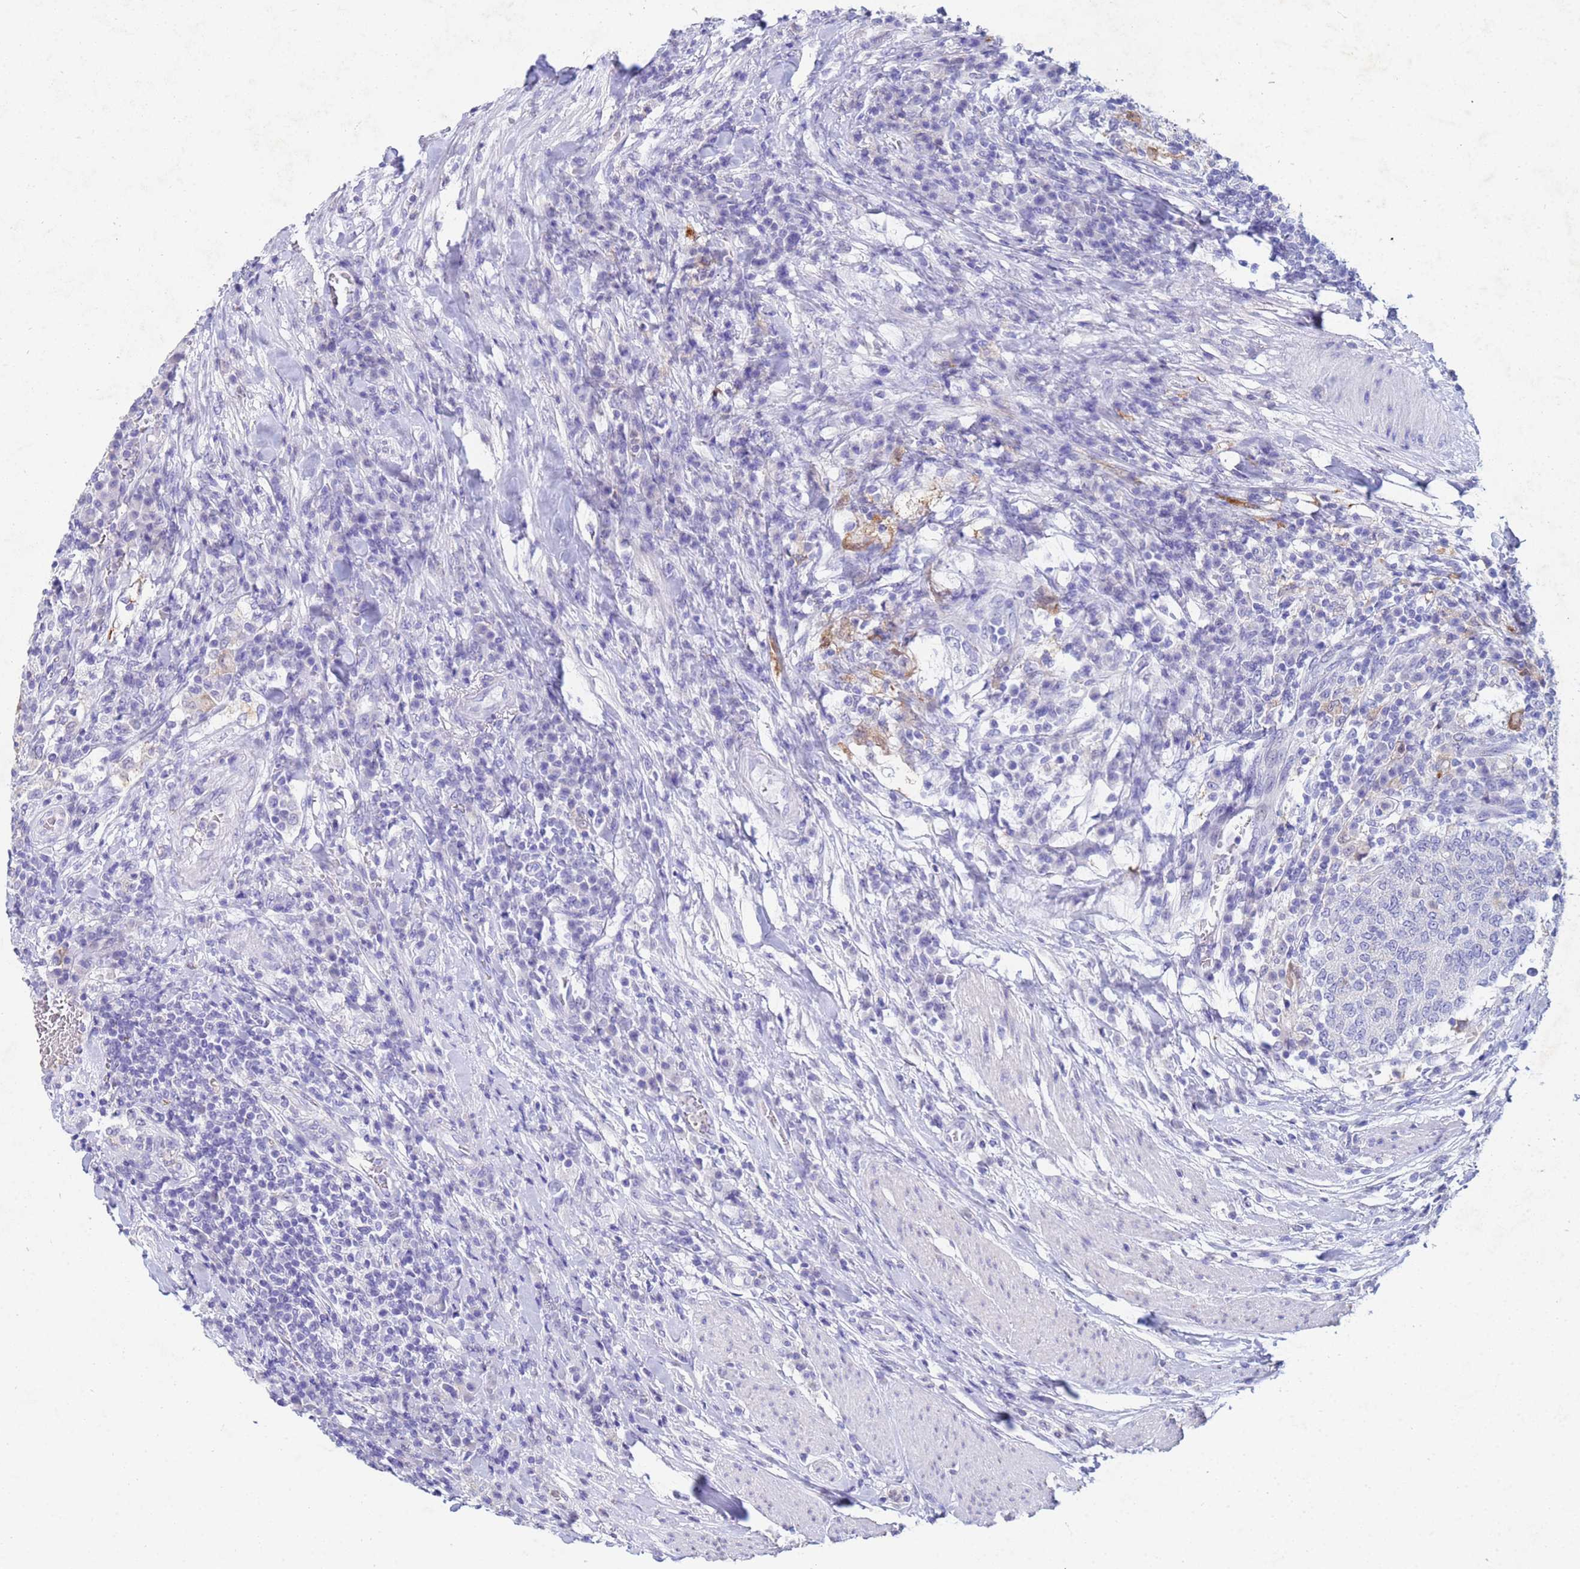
{"staining": {"intensity": "negative", "quantity": "none", "location": "none"}, "tissue": "colorectal cancer", "cell_type": "Tumor cells", "image_type": "cancer", "snomed": [{"axis": "morphology", "description": "Adenocarcinoma, NOS"}, {"axis": "topography", "description": "Colon"}], "caption": "Immunohistochemistry histopathology image of colorectal adenocarcinoma stained for a protein (brown), which reveals no staining in tumor cells.", "gene": "CSTB", "patient": {"sex": "female", "age": 75}}